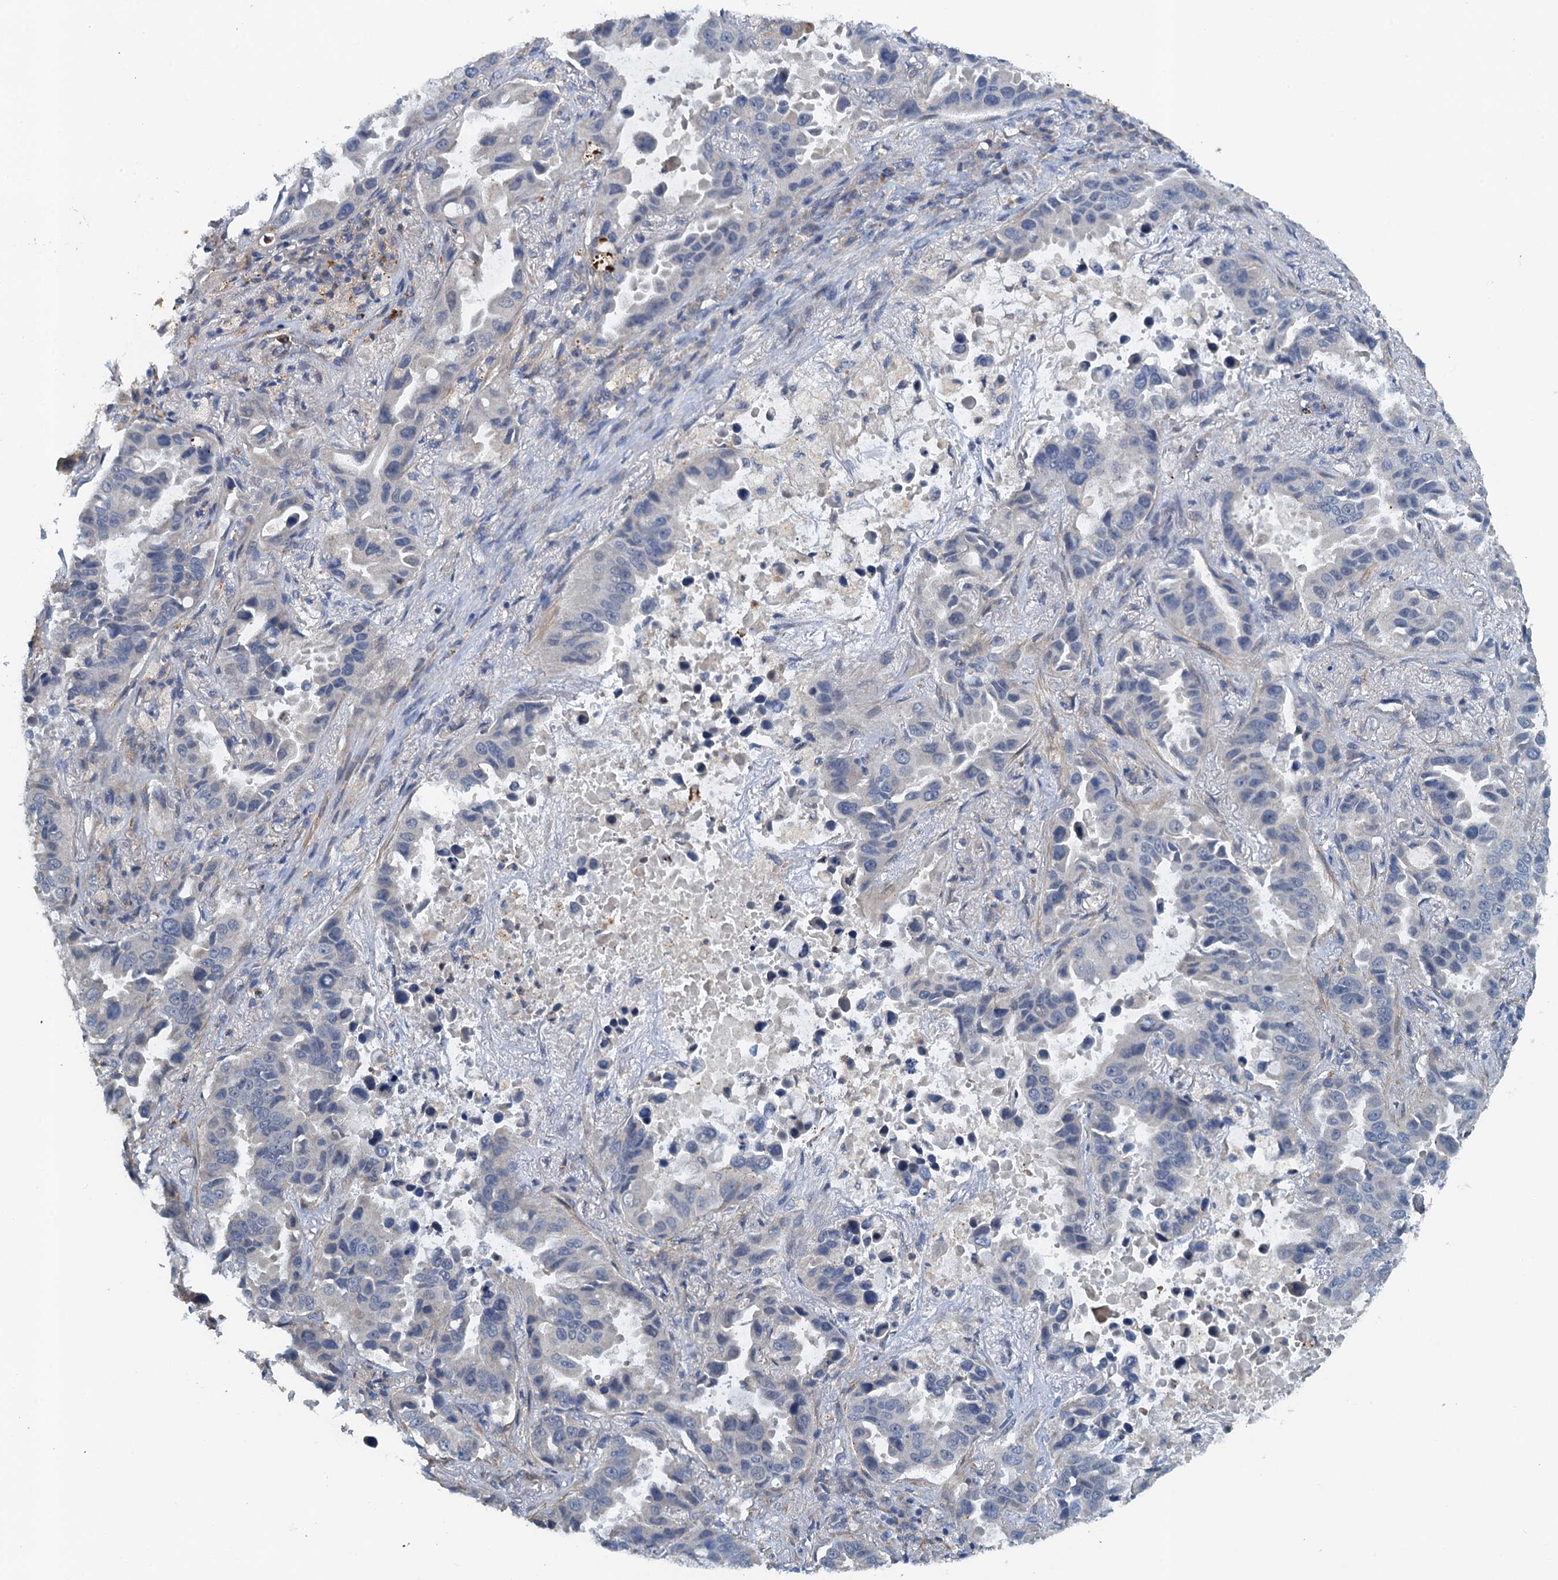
{"staining": {"intensity": "negative", "quantity": "none", "location": "none"}, "tissue": "lung cancer", "cell_type": "Tumor cells", "image_type": "cancer", "snomed": [{"axis": "morphology", "description": "Adenocarcinoma, NOS"}, {"axis": "topography", "description": "Lung"}], "caption": "IHC of lung cancer demonstrates no staining in tumor cells.", "gene": "ZNF606", "patient": {"sex": "male", "age": 64}}